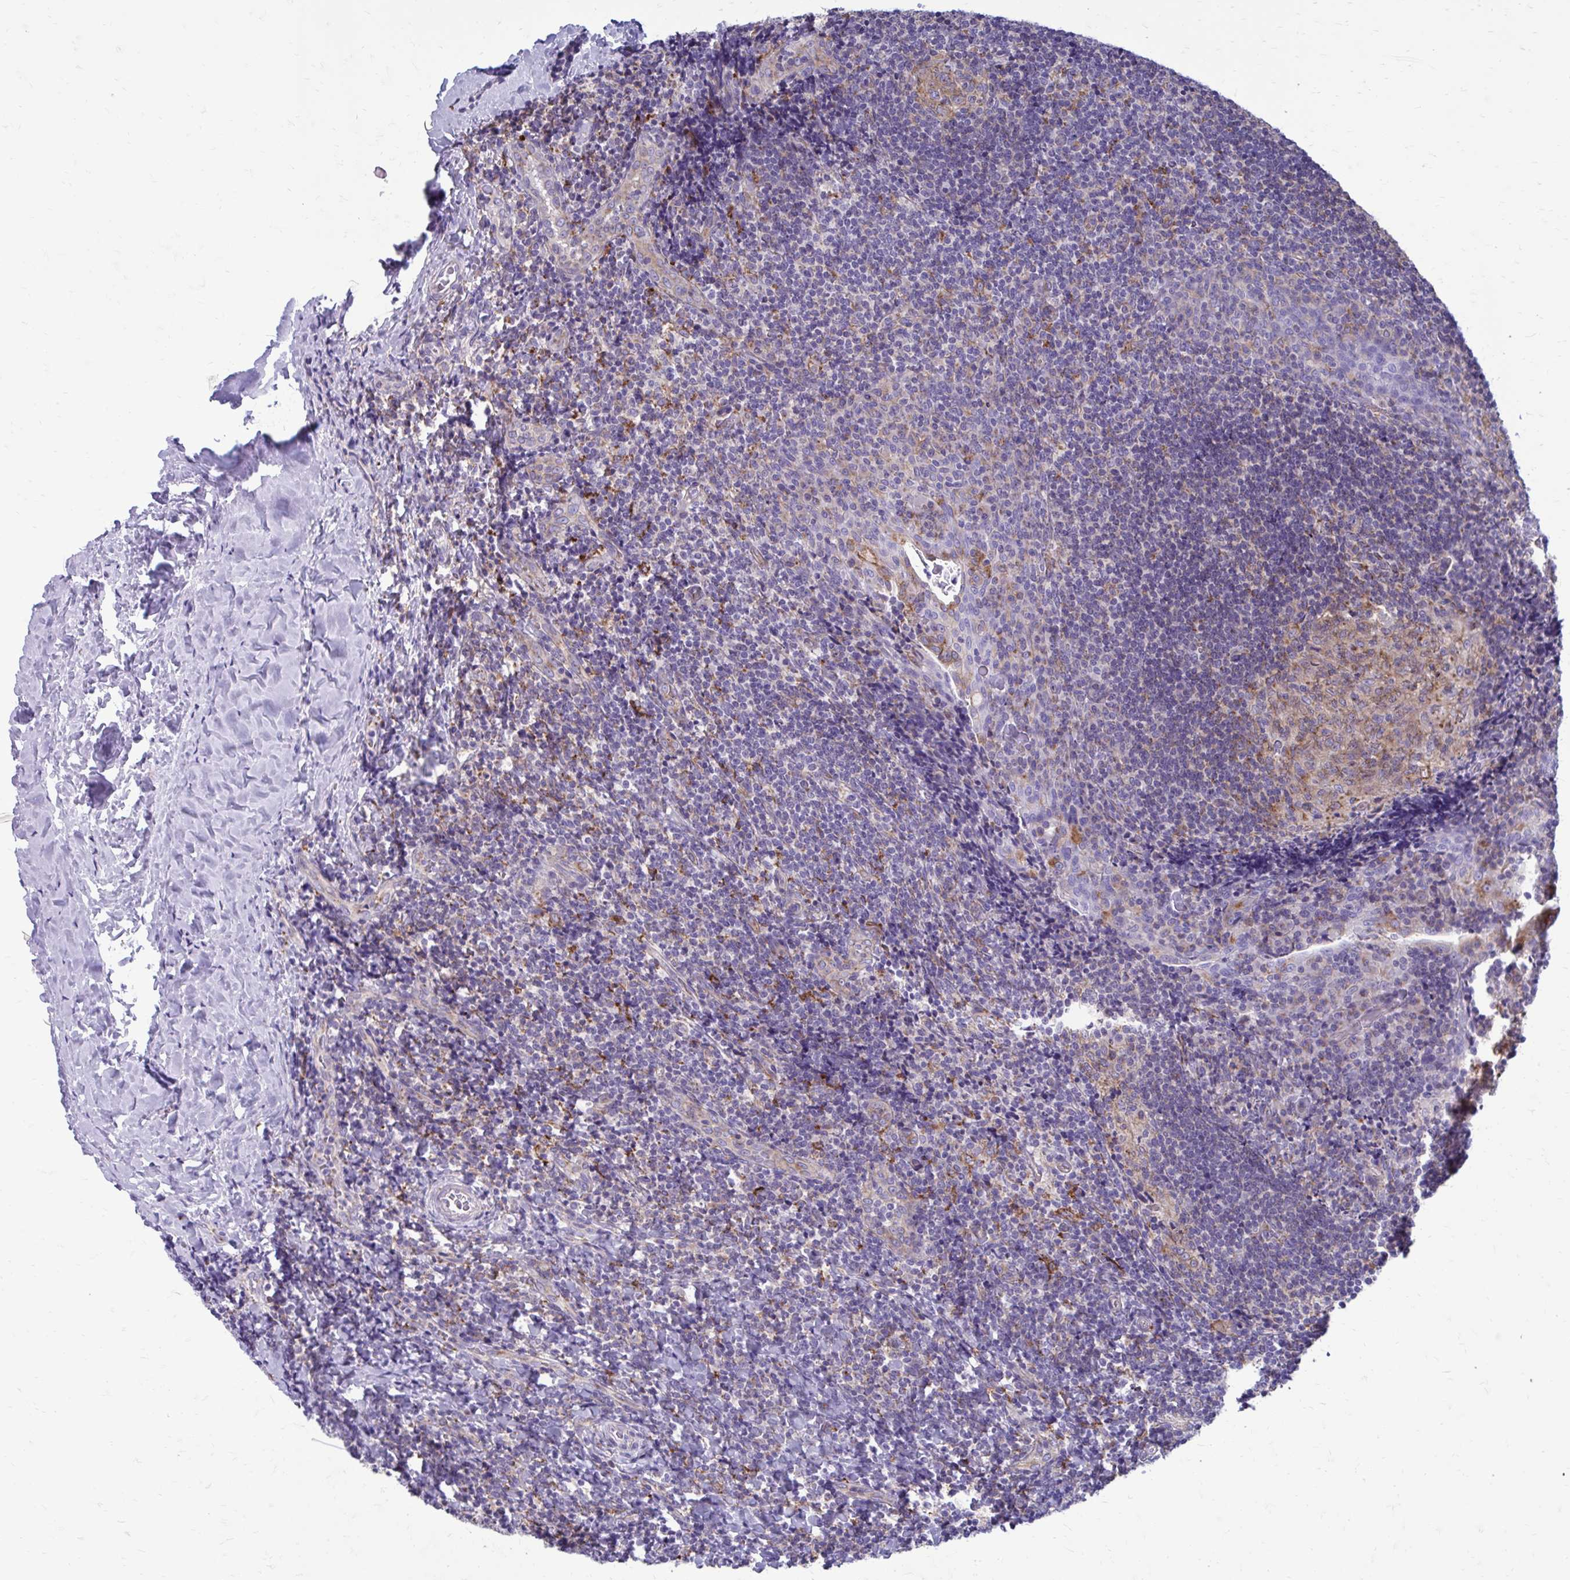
{"staining": {"intensity": "weak", "quantity": "25%-75%", "location": "cytoplasmic/membranous"}, "tissue": "tonsil", "cell_type": "Germinal center cells", "image_type": "normal", "snomed": [{"axis": "morphology", "description": "Normal tissue, NOS"}, {"axis": "topography", "description": "Tonsil"}], "caption": "Germinal center cells exhibit low levels of weak cytoplasmic/membranous expression in about 25%-75% of cells in unremarkable tonsil.", "gene": "CLTA", "patient": {"sex": "male", "age": 17}}